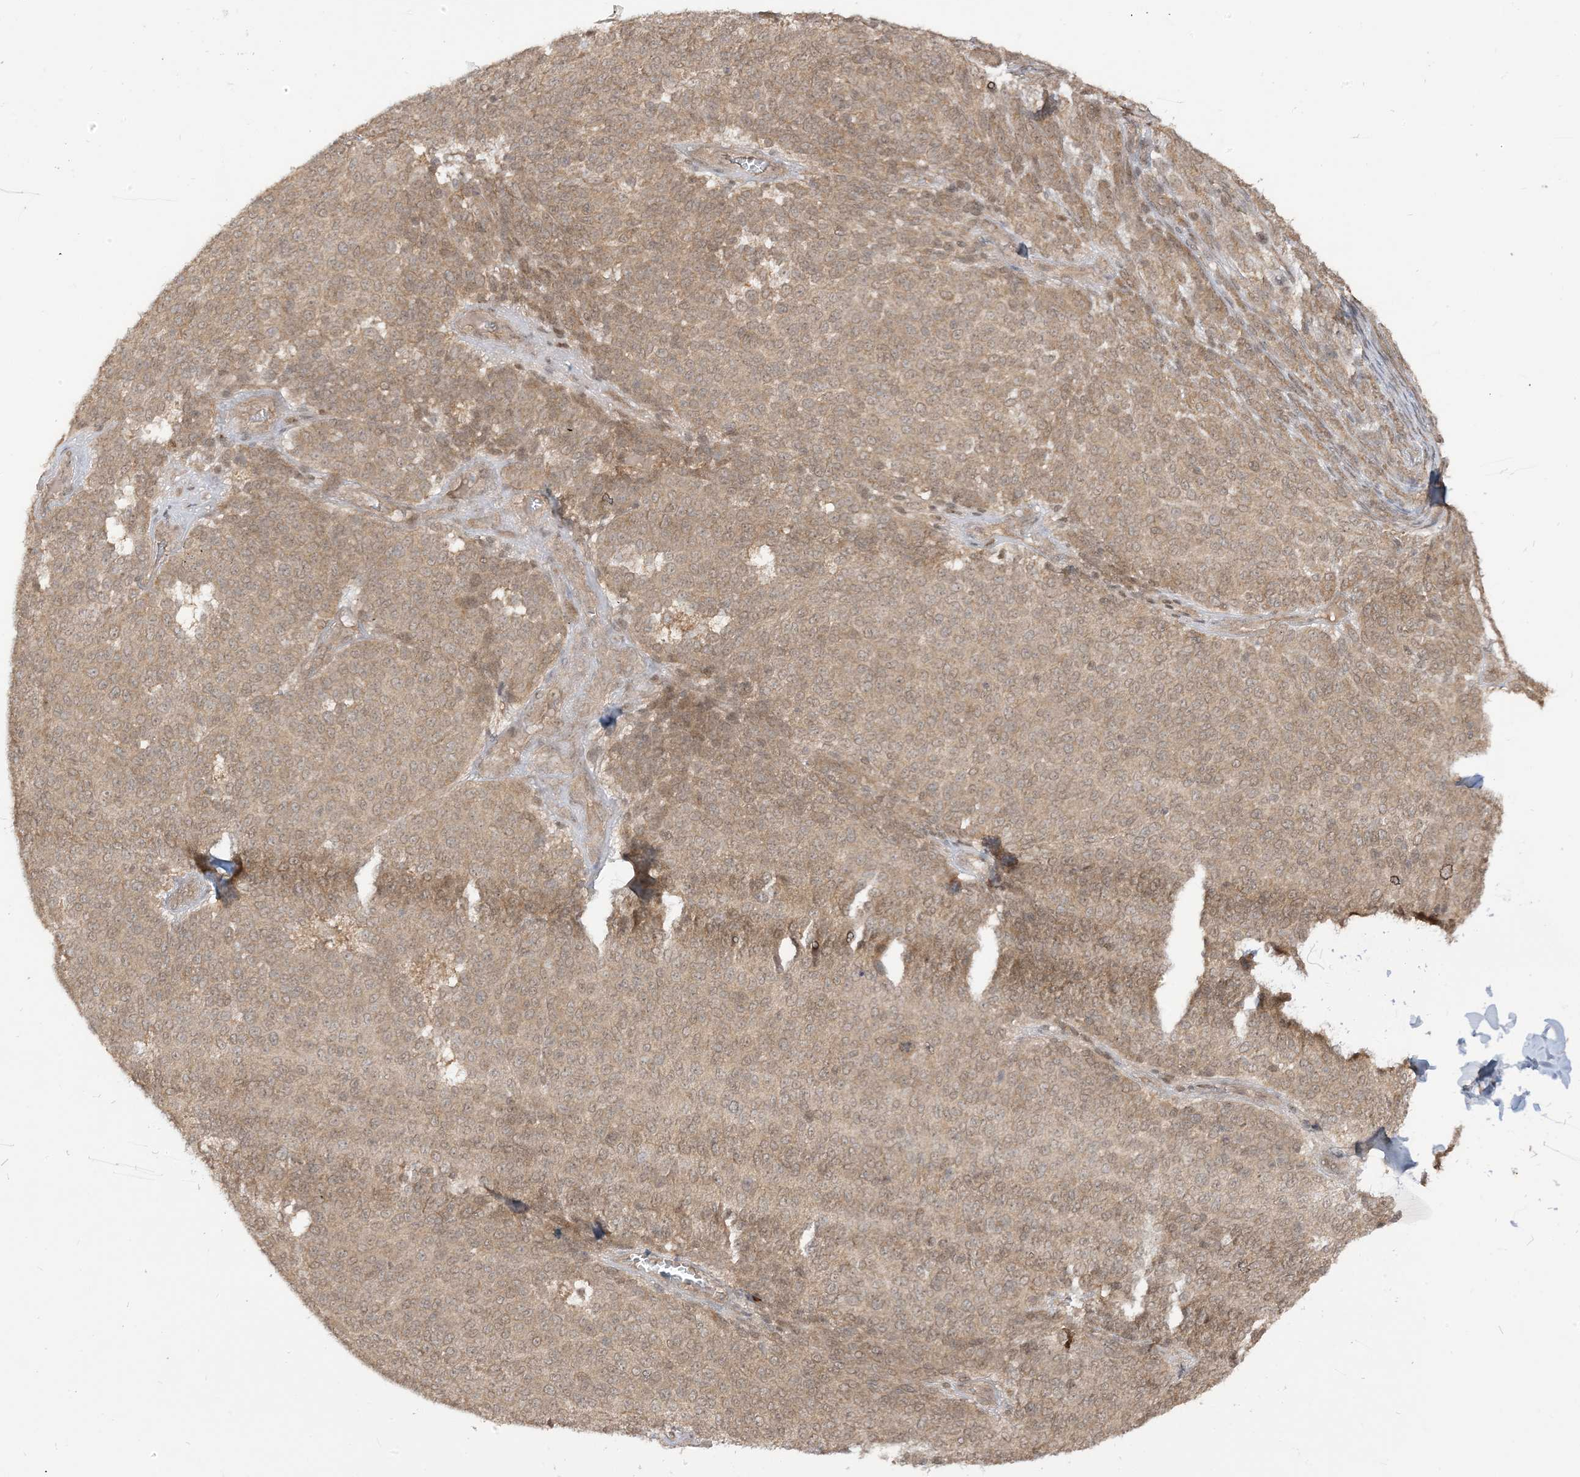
{"staining": {"intensity": "weak", "quantity": ">75%", "location": "cytoplasmic/membranous,nuclear"}, "tissue": "melanoma", "cell_type": "Tumor cells", "image_type": "cancer", "snomed": [{"axis": "morphology", "description": "Malignant melanoma, NOS"}, {"axis": "topography", "description": "Skin"}], "caption": "Tumor cells display weak cytoplasmic/membranous and nuclear expression in approximately >75% of cells in malignant melanoma.", "gene": "TBCC", "patient": {"sex": "male", "age": 73}}